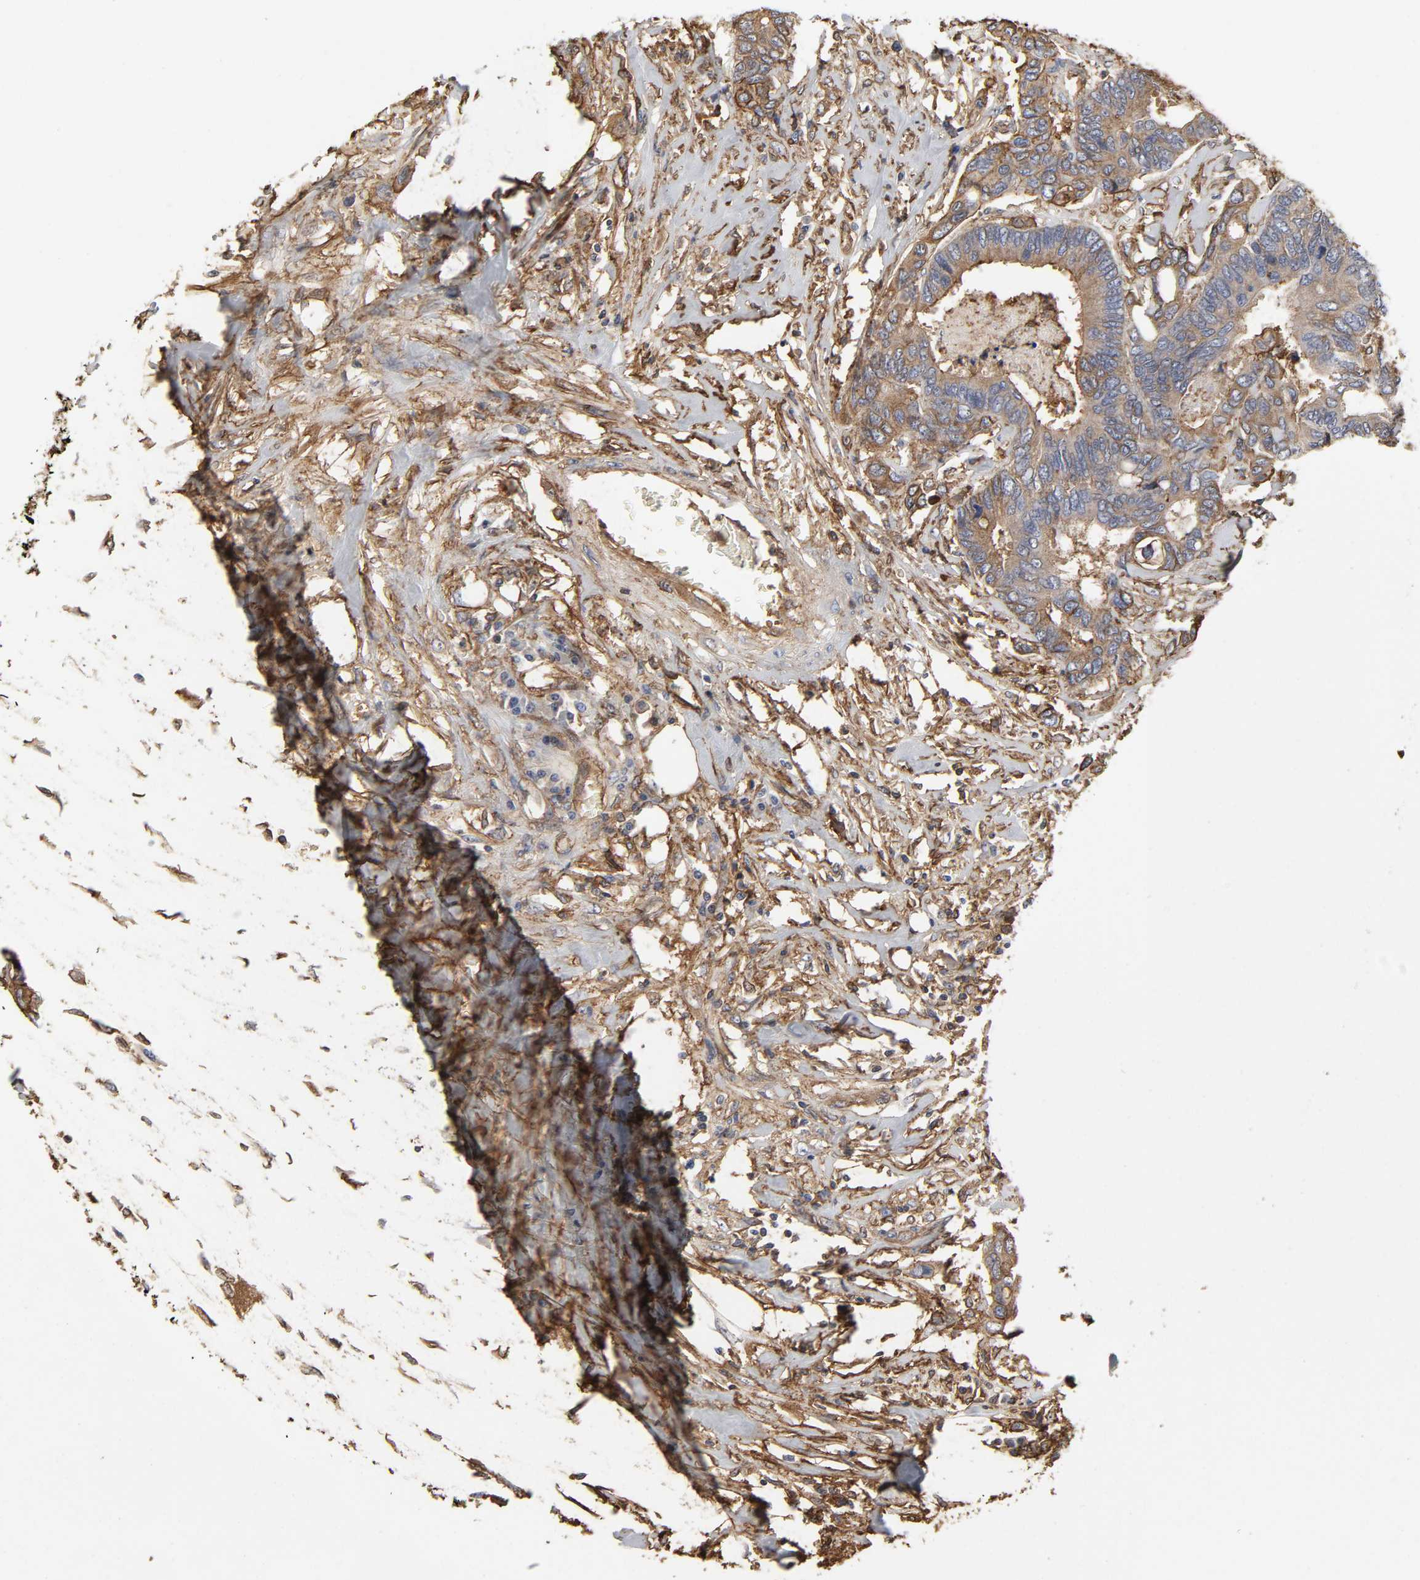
{"staining": {"intensity": "moderate", "quantity": ">75%", "location": "cytoplasmic/membranous"}, "tissue": "colorectal cancer", "cell_type": "Tumor cells", "image_type": "cancer", "snomed": [{"axis": "morphology", "description": "Adenocarcinoma, NOS"}, {"axis": "topography", "description": "Rectum"}], "caption": "Protein expression by immunohistochemistry (IHC) reveals moderate cytoplasmic/membranous staining in approximately >75% of tumor cells in colorectal adenocarcinoma. The staining was performed using DAB (3,3'-diaminobenzidine) to visualize the protein expression in brown, while the nuclei were stained in blue with hematoxylin (Magnification: 20x).", "gene": "ANXA2", "patient": {"sex": "male", "age": 55}}